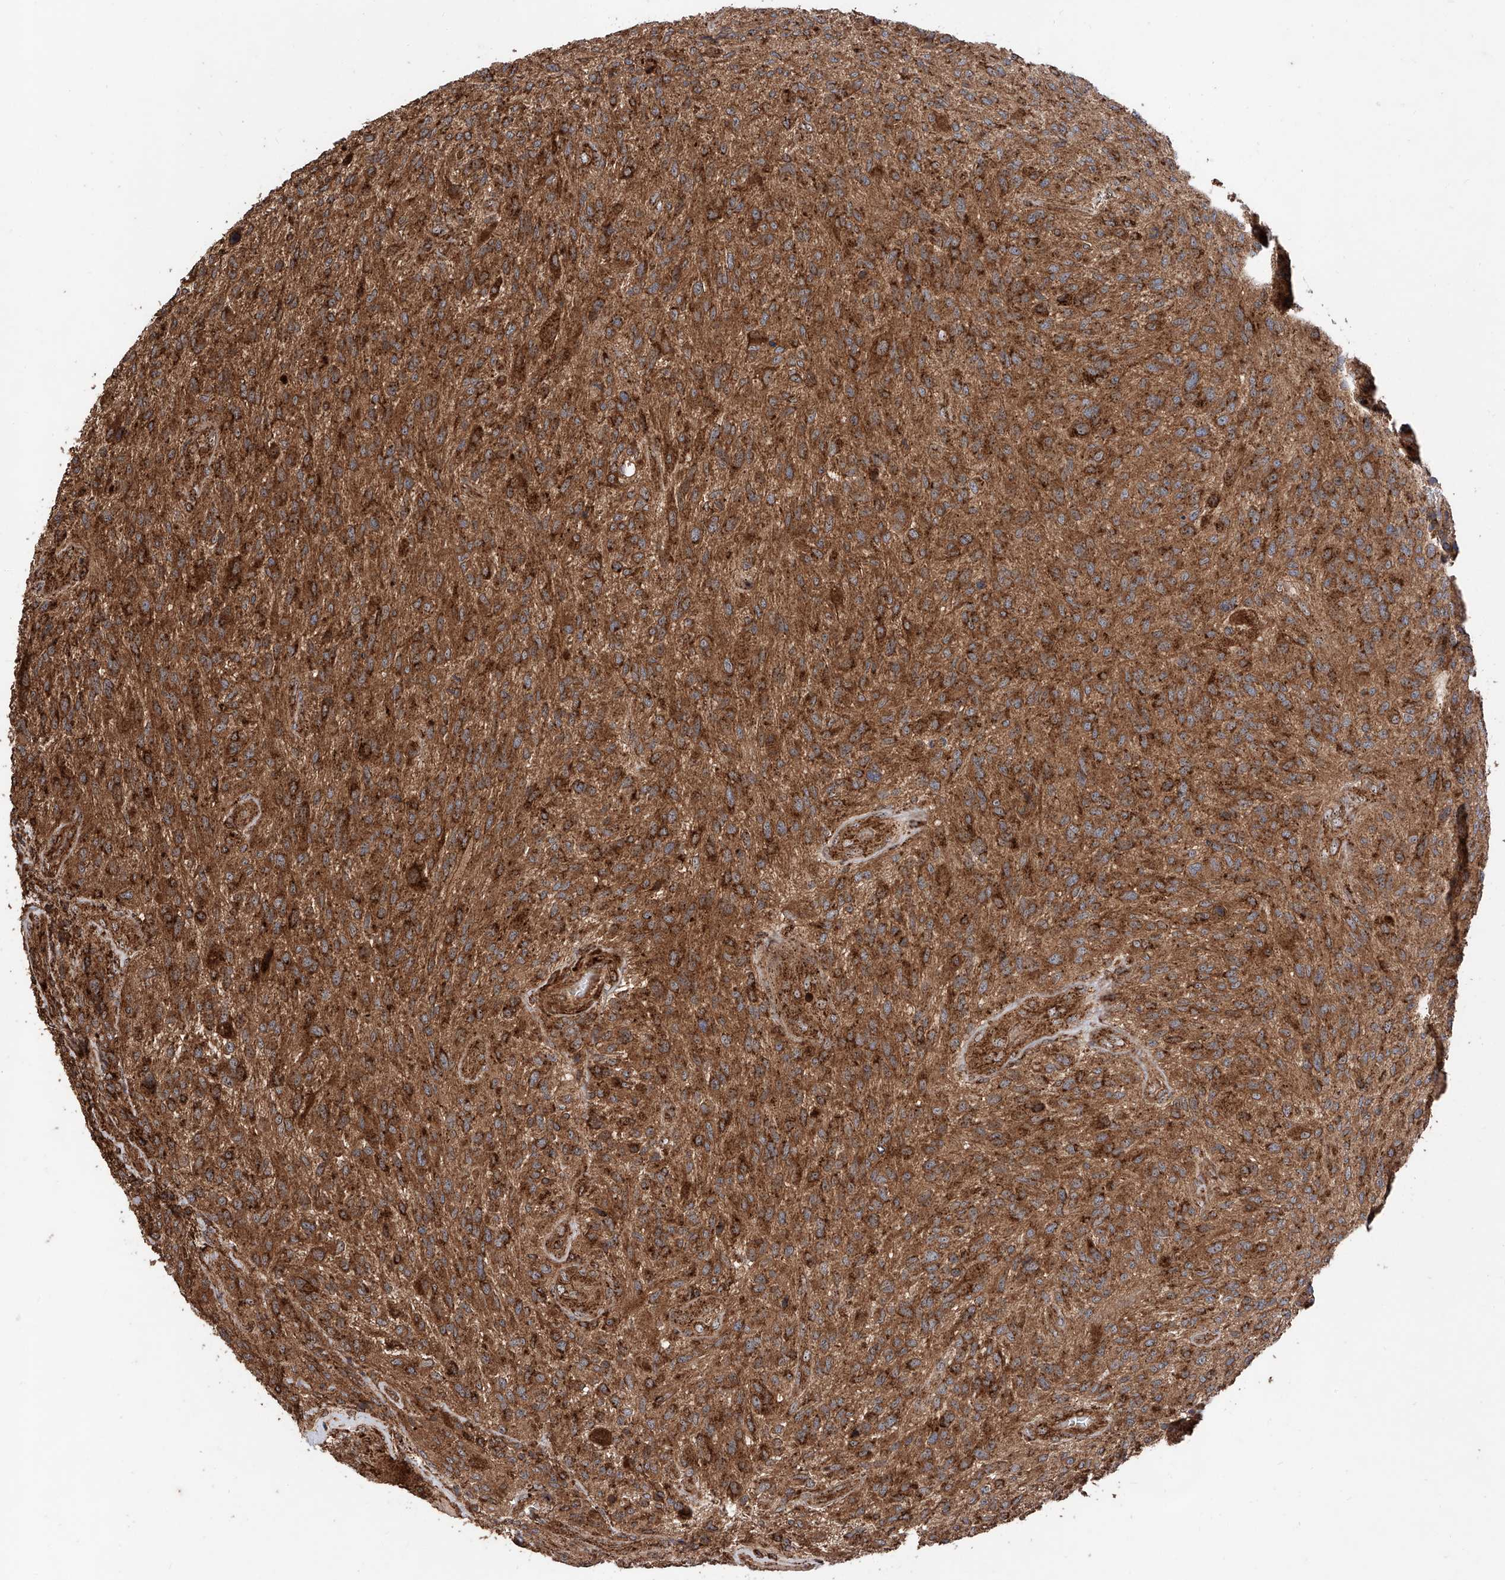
{"staining": {"intensity": "moderate", "quantity": ">75%", "location": "cytoplasmic/membranous"}, "tissue": "glioma", "cell_type": "Tumor cells", "image_type": "cancer", "snomed": [{"axis": "morphology", "description": "Glioma, malignant, High grade"}, {"axis": "topography", "description": "Brain"}], "caption": "Immunohistochemical staining of glioma reveals medium levels of moderate cytoplasmic/membranous protein positivity in about >75% of tumor cells.", "gene": "PISD", "patient": {"sex": "male", "age": 47}}